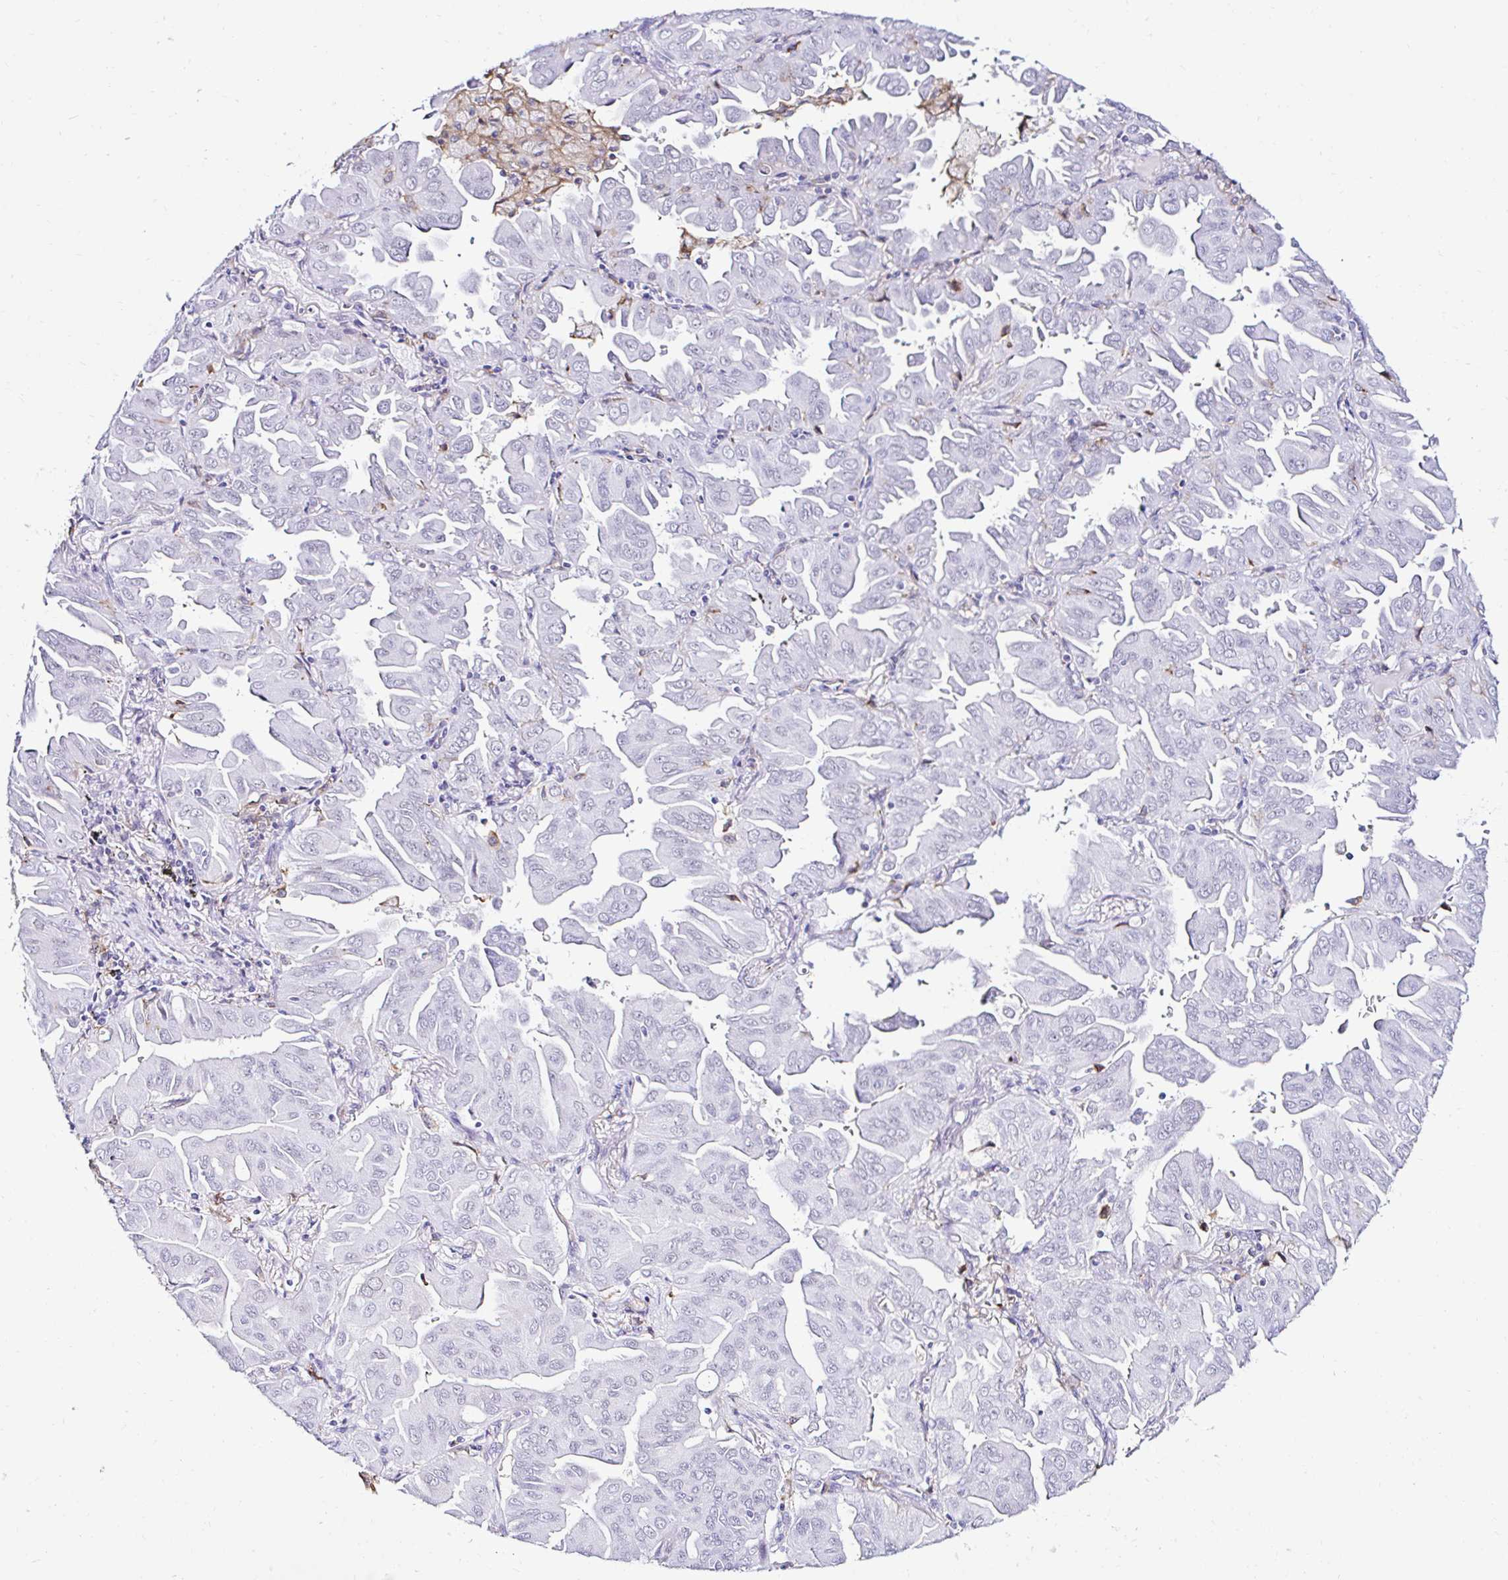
{"staining": {"intensity": "negative", "quantity": "none", "location": "none"}, "tissue": "lung cancer", "cell_type": "Tumor cells", "image_type": "cancer", "snomed": [{"axis": "morphology", "description": "Adenocarcinoma, NOS"}, {"axis": "topography", "description": "Lung"}], "caption": "Immunohistochemistry histopathology image of lung adenocarcinoma stained for a protein (brown), which exhibits no expression in tumor cells.", "gene": "CYBB", "patient": {"sex": "male", "age": 64}}